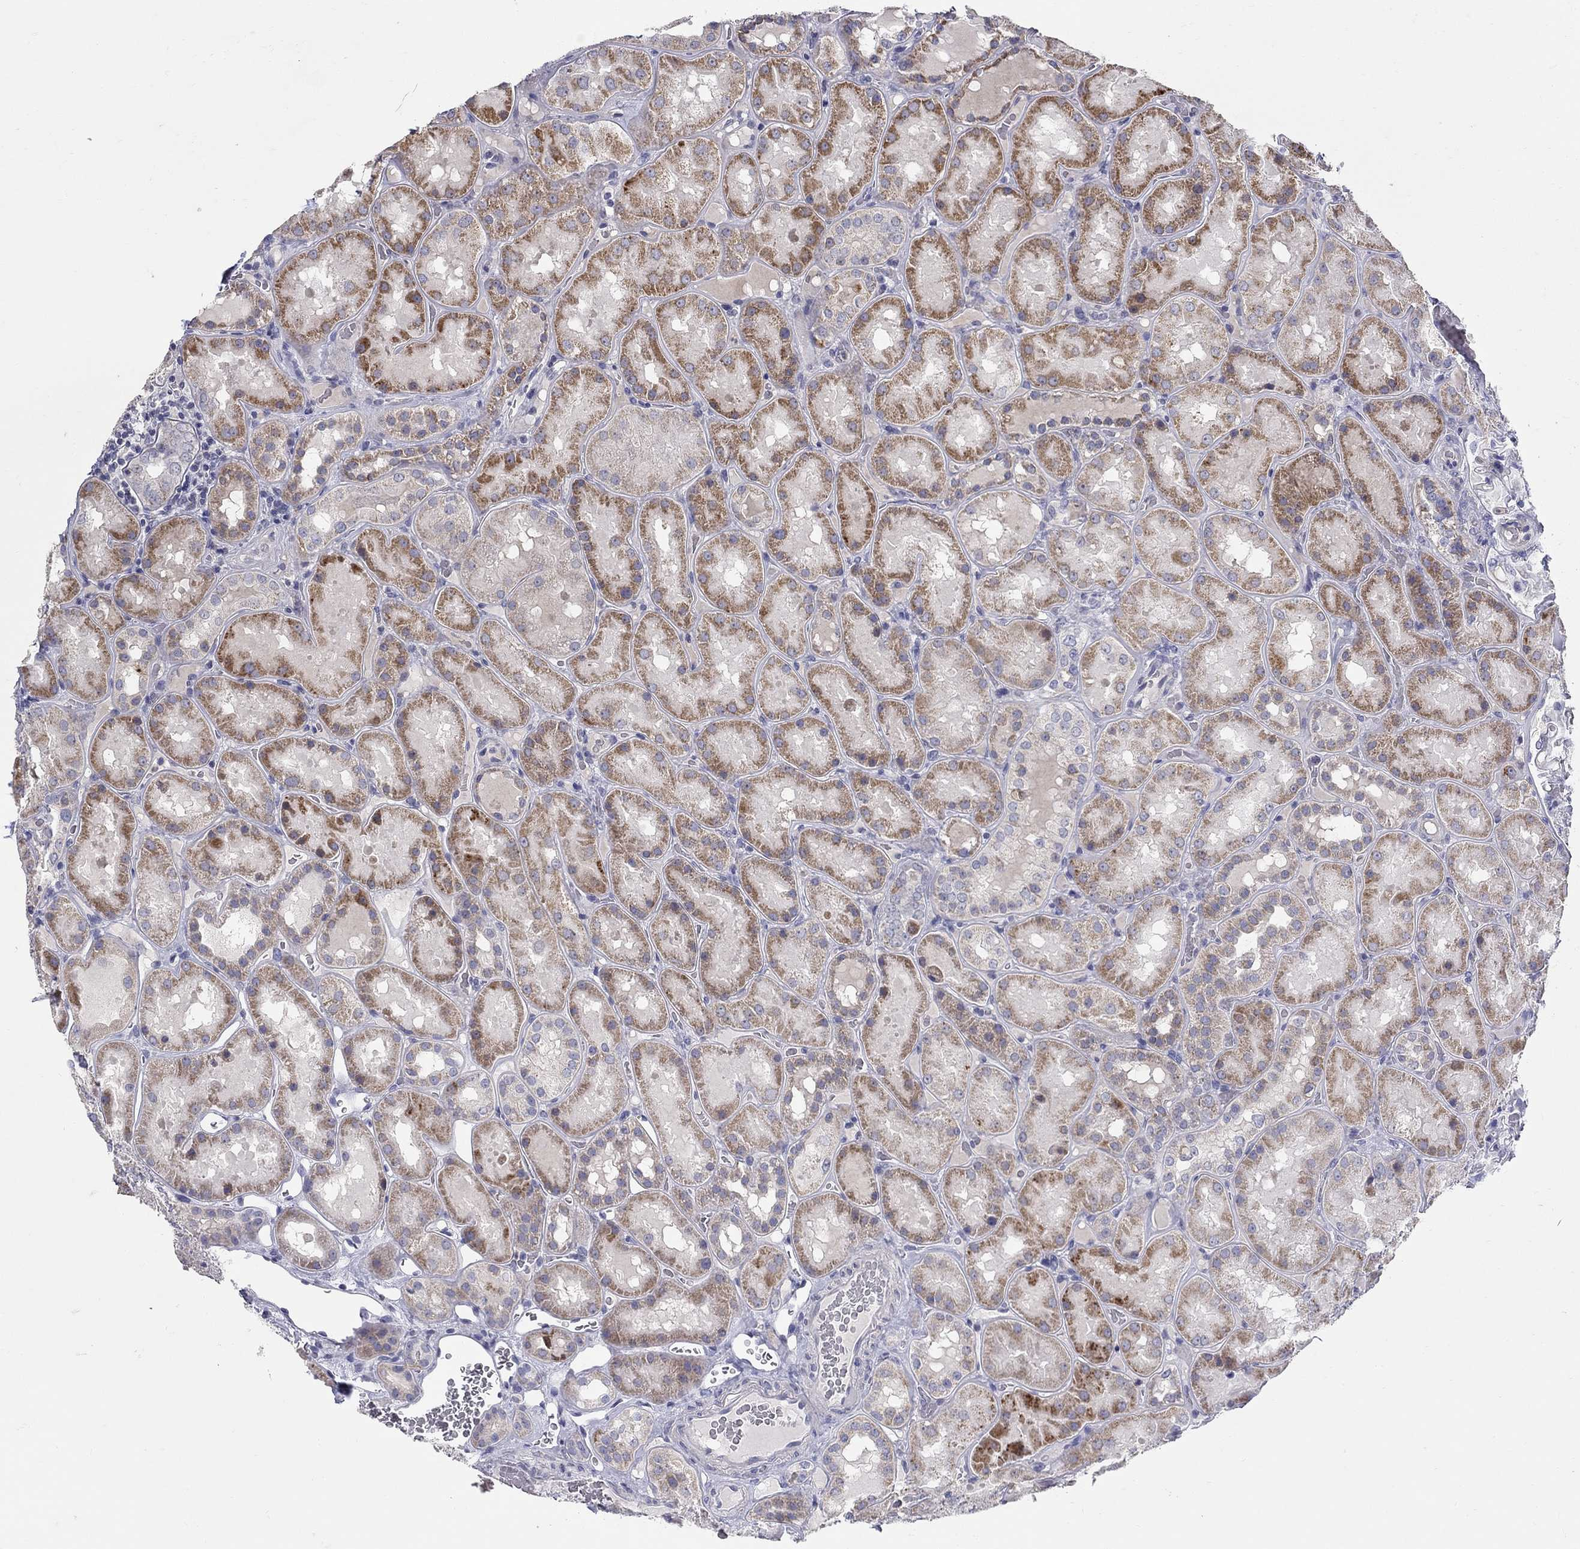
{"staining": {"intensity": "negative", "quantity": "none", "location": "none"}, "tissue": "kidney", "cell_type": "Cells in glomeruli", "image_type": "normal", "snomed": [{"axis": "morphology", "description": "Normal tissue, NOS"}, {"axis": "topography", "description": "Kidney"}], "caption": "This is an immunohistochemistry micrograph of normal human kidney. There is no positivity in cells in glomeruli.", "gene": "HMX2", "patient": {"sex": "male", "age": 73}}